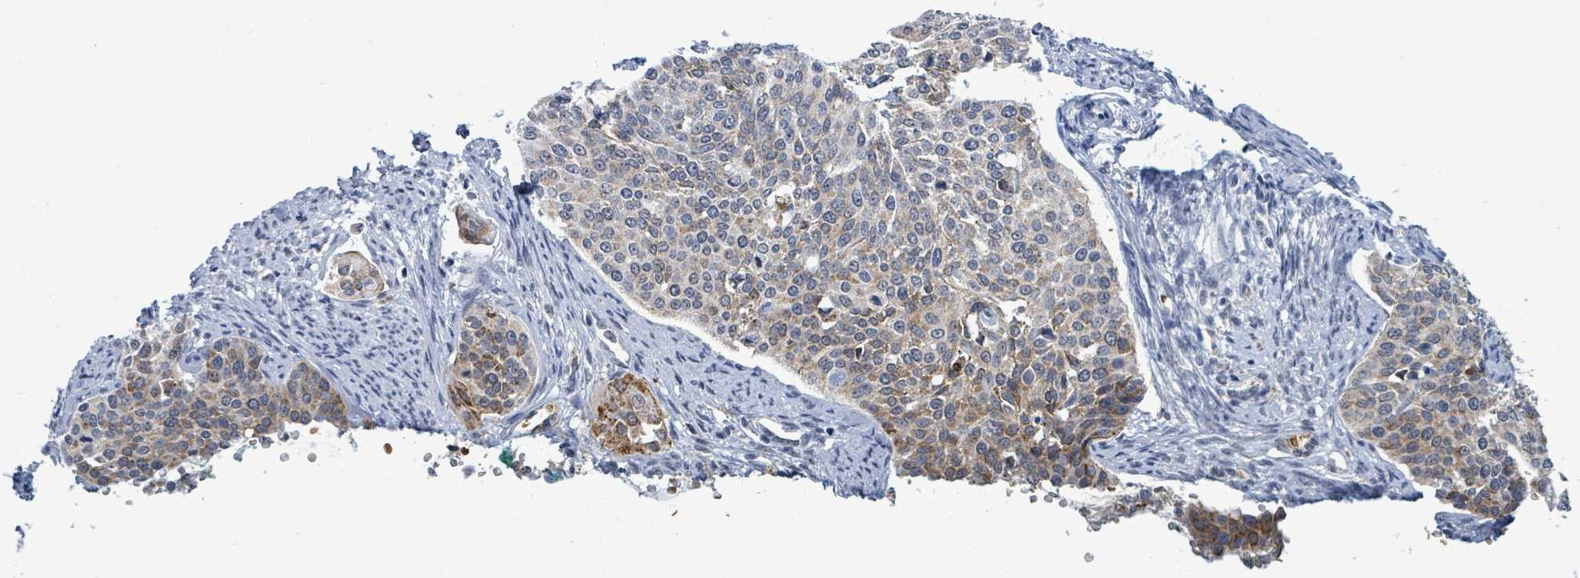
{"staining": {"intensity": "moderate", "quantity": ">75%", "location": "cytoplasmic/membranous"}, "tissue": "cervical cancer", "cell_type": "Tumor cells", "image_type": "cancer", "snomed": [{"axis": "morphology", "description": "Squamous cell carcinoma, NOS"}, {"axis": "topography", "description": "Cervix"}], "caption": "Cervical cancer was stained to show a protein in brown. There is medium levels of moderate cytoplasmic/membranous staining in about >75% of tumor cells. Using DAB (brown) and hematoxylin (blue) stains, captured at high magnification using brightfield microscopy.", "gene": "SEBOX", "patient": {"sex": "female", "age": 44}}